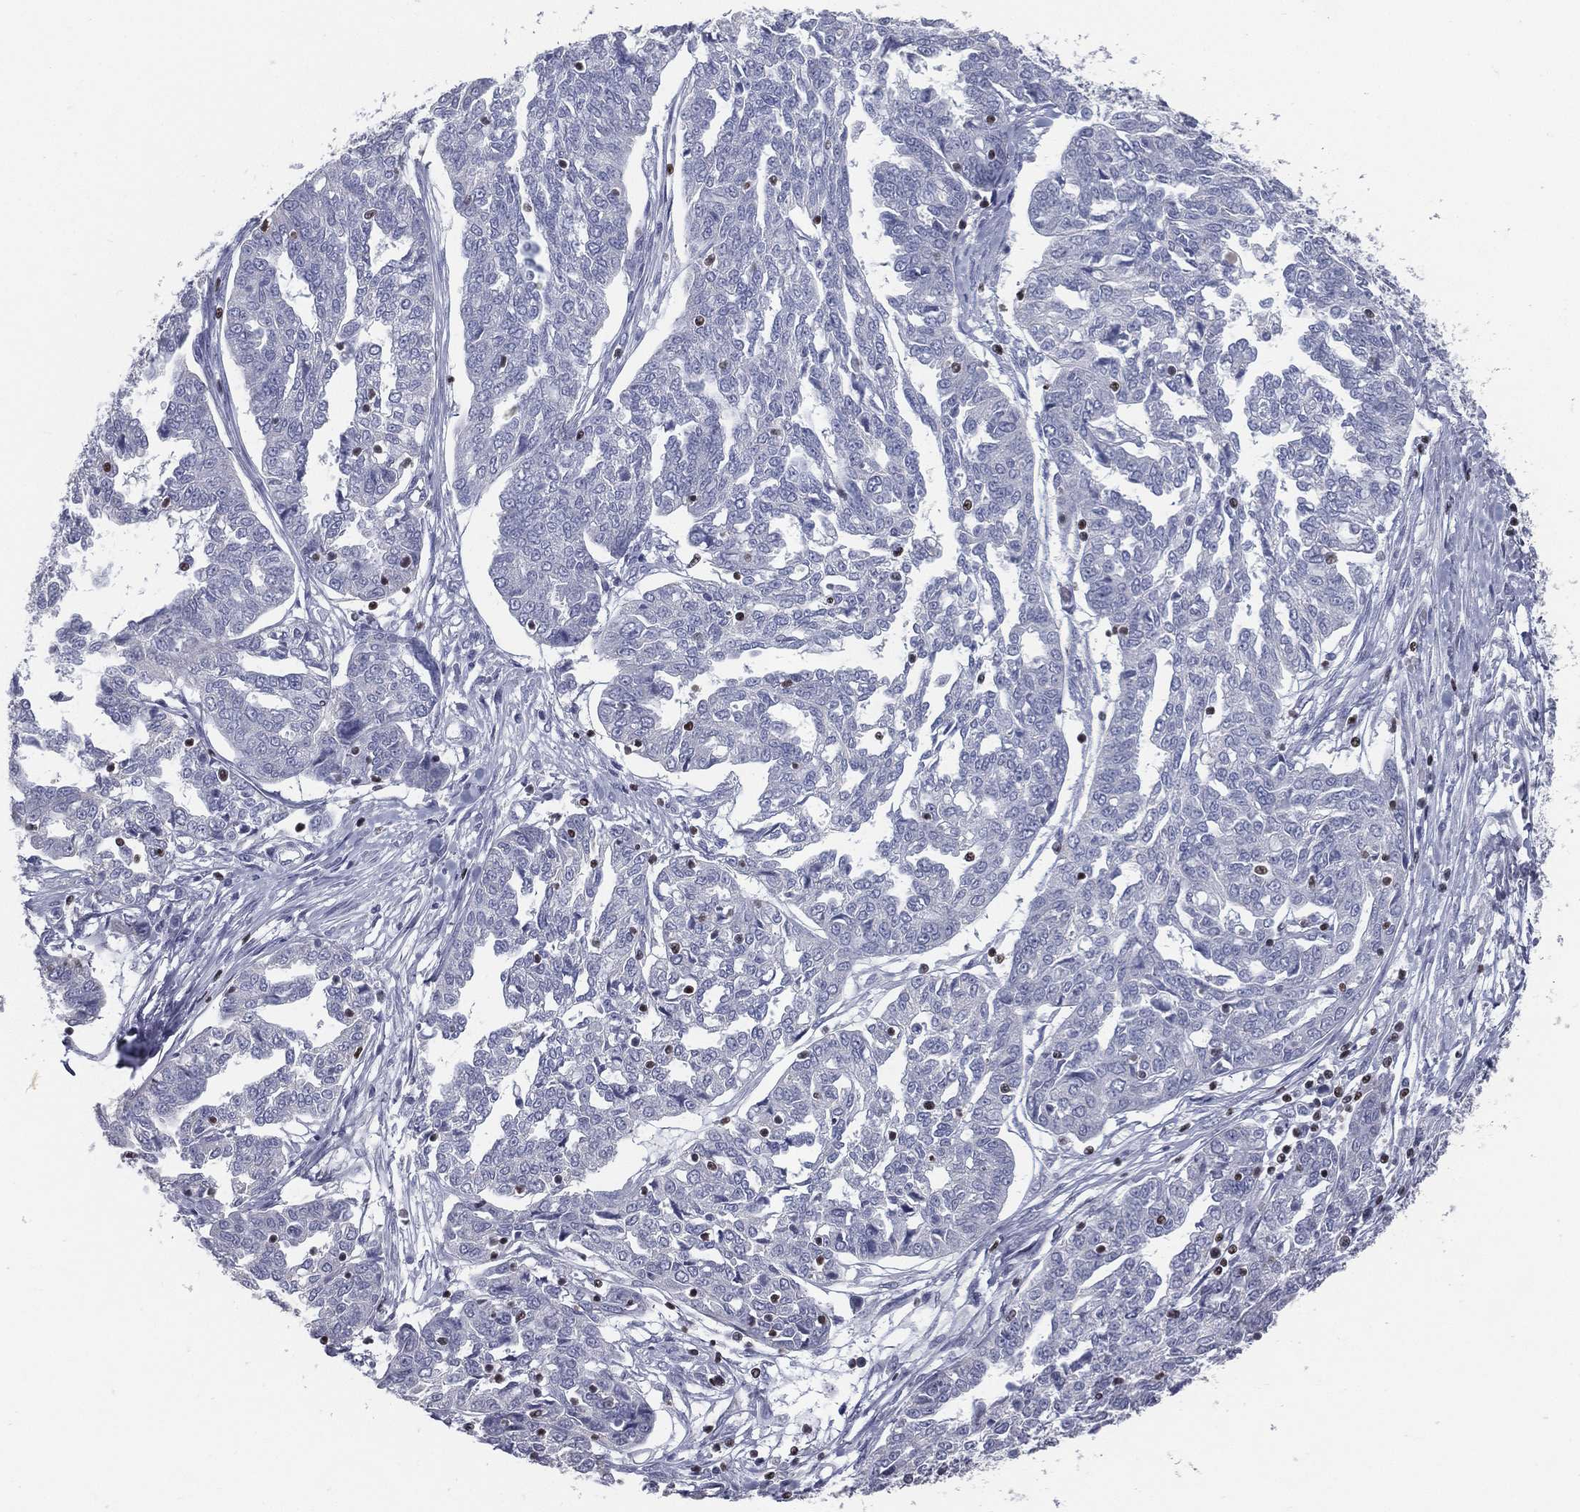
{"staining": {"intensity": "negative", "quantity": "none", "location": "none"}, "tissue": "ovarian cancer", "cell_type": "Tumor cells", "image_type": "cancer", "snomed": [{"axis": "morphology", "description": "Cystadenocarcinoma, serous, NOS"}, {"axis": "topography", "description": "Ovary"}], "caption": "Immunohistochemistry (IHC) image of neoplastic tissue: serous cystadenocarcinoma (ovarian) stained with DAB (3,3'-diaminobenzidine) reveals no significant protein expression in tumor cells.", "gene": "PYHIN1", "patient": {"sex": "female", "age": 67}}